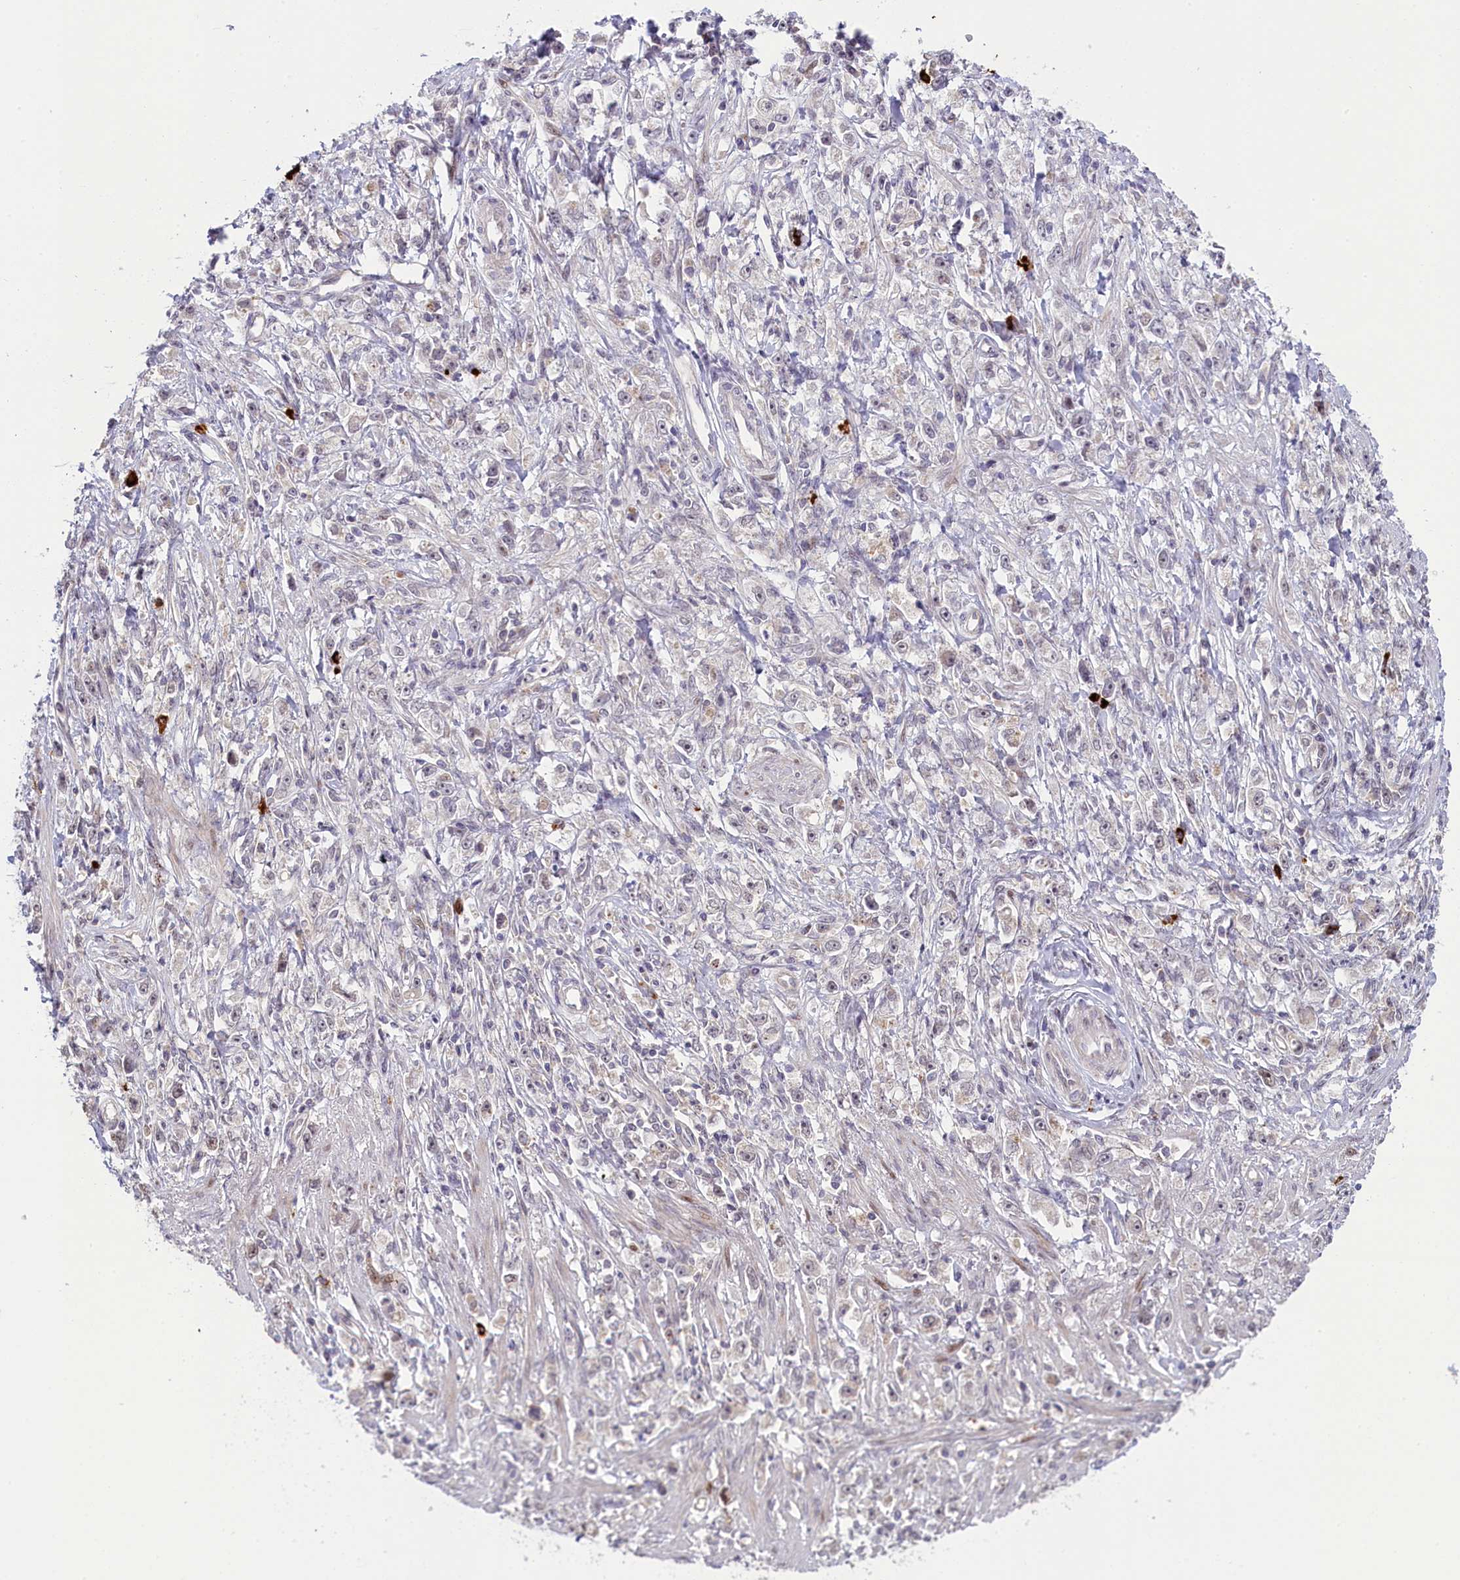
{"staining": {"intensity": "negative", "quantity": "none", "location": "none"}, "tissue": "stomach cancer", "cell_type": "Tumor cells", "image_type": "cancer", "snomed": [{"axis": "morphology", "description": "Adenocarcinoma, NOS"}, {"axis": "topography", "description": "Stomach"}], "caption": "DAB immunohistochemical staining of stomach cancer (adenocarcinoma) displays no significant positivity in tumor cells.", "gene": "CCL23", "patient": {"sex": "female", "age": 59}}